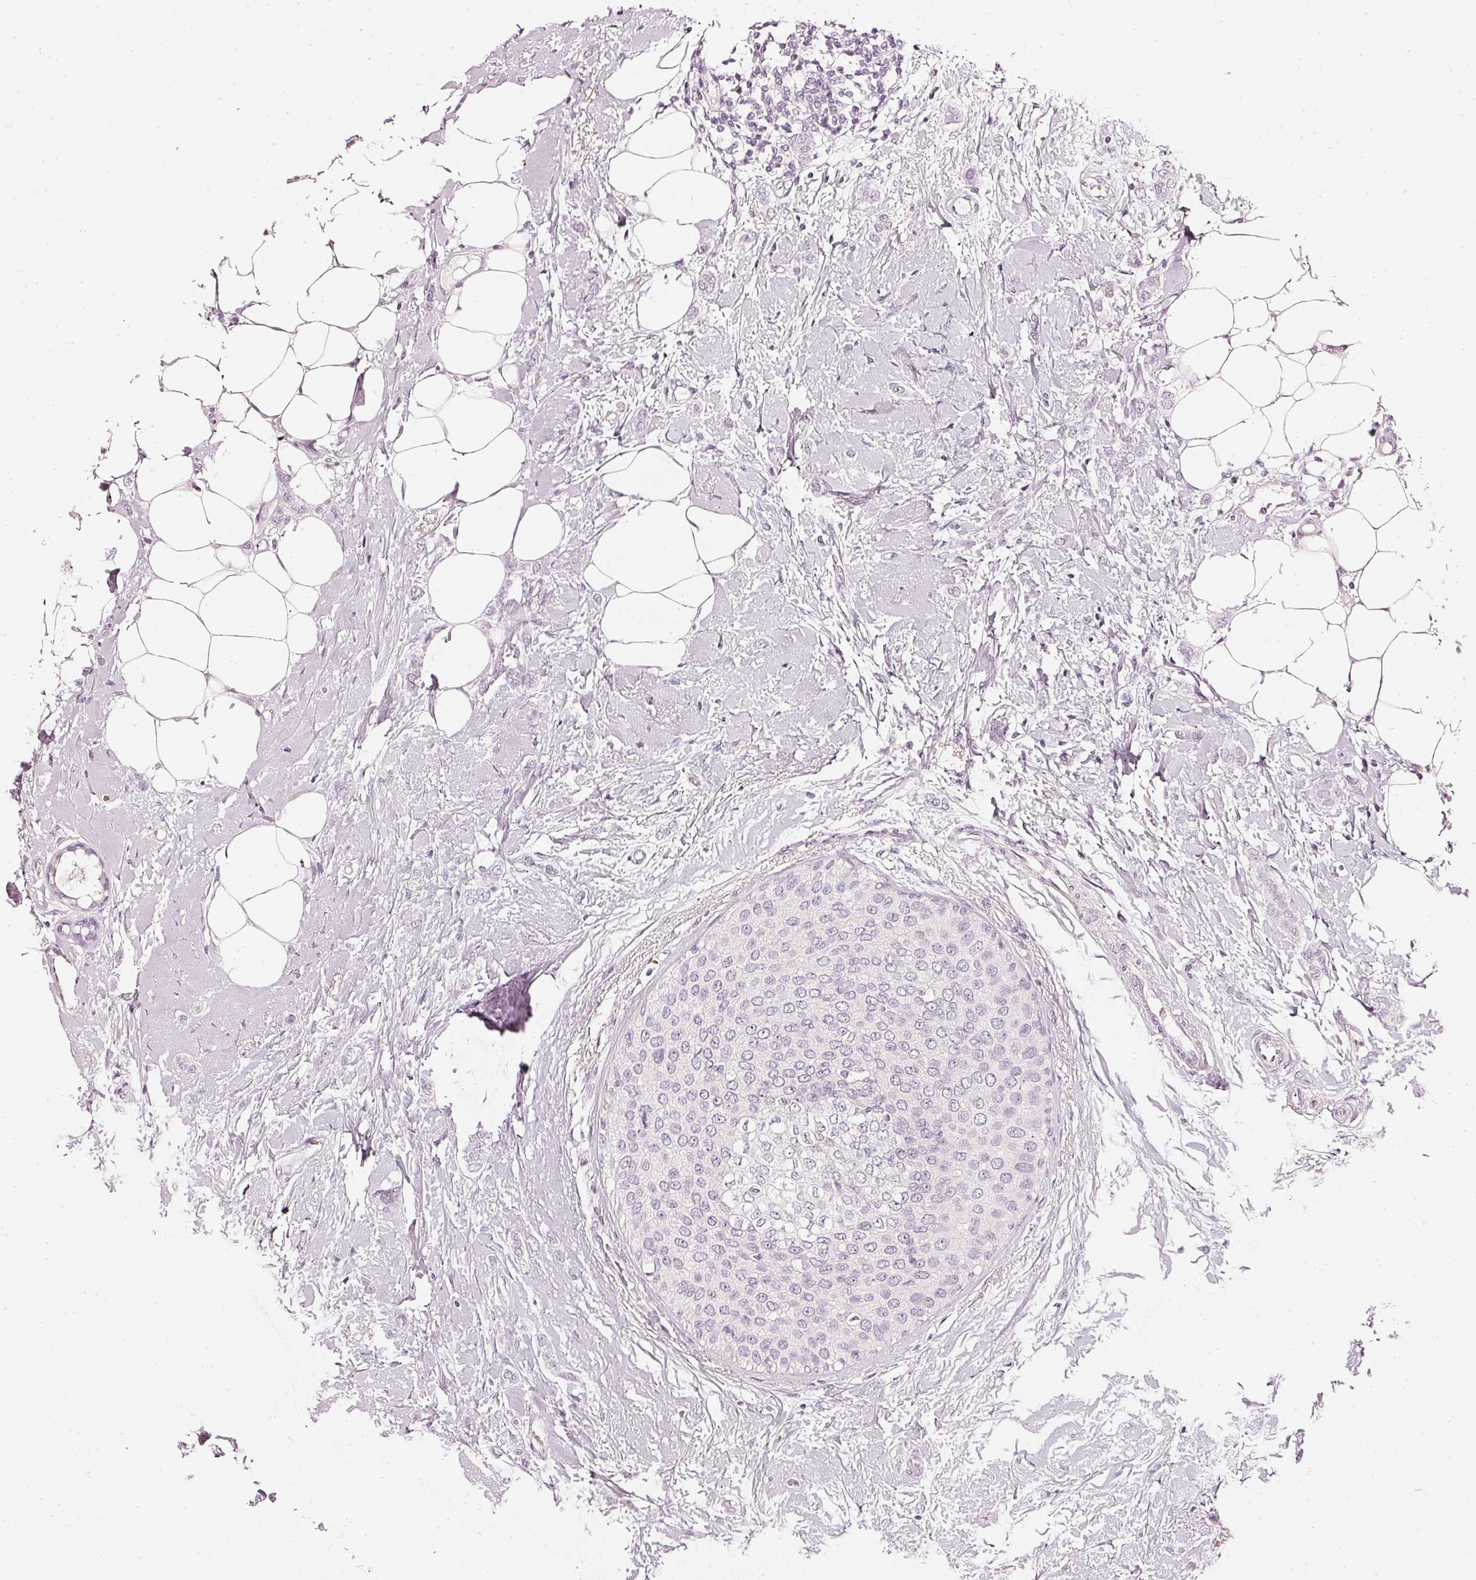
{"staining": {"intensity": "negative", "quantity": "none", "location": "none"}, "tissue": "breast cancer", "cell_type": "Tumor cells", "image_type": "cancer", "snomed": [{"axis": "morphology", "description": "Duct carcinoma"}, {"axis": "topography", "description": "Breast"}], "caption": "Immunohistochemical staining of human breast infiltrating ductal carcinoma demonstrates no significant positivity in tumor cells.", "gene": "CNP", "patient": {"sex": "female", "age": 72}}